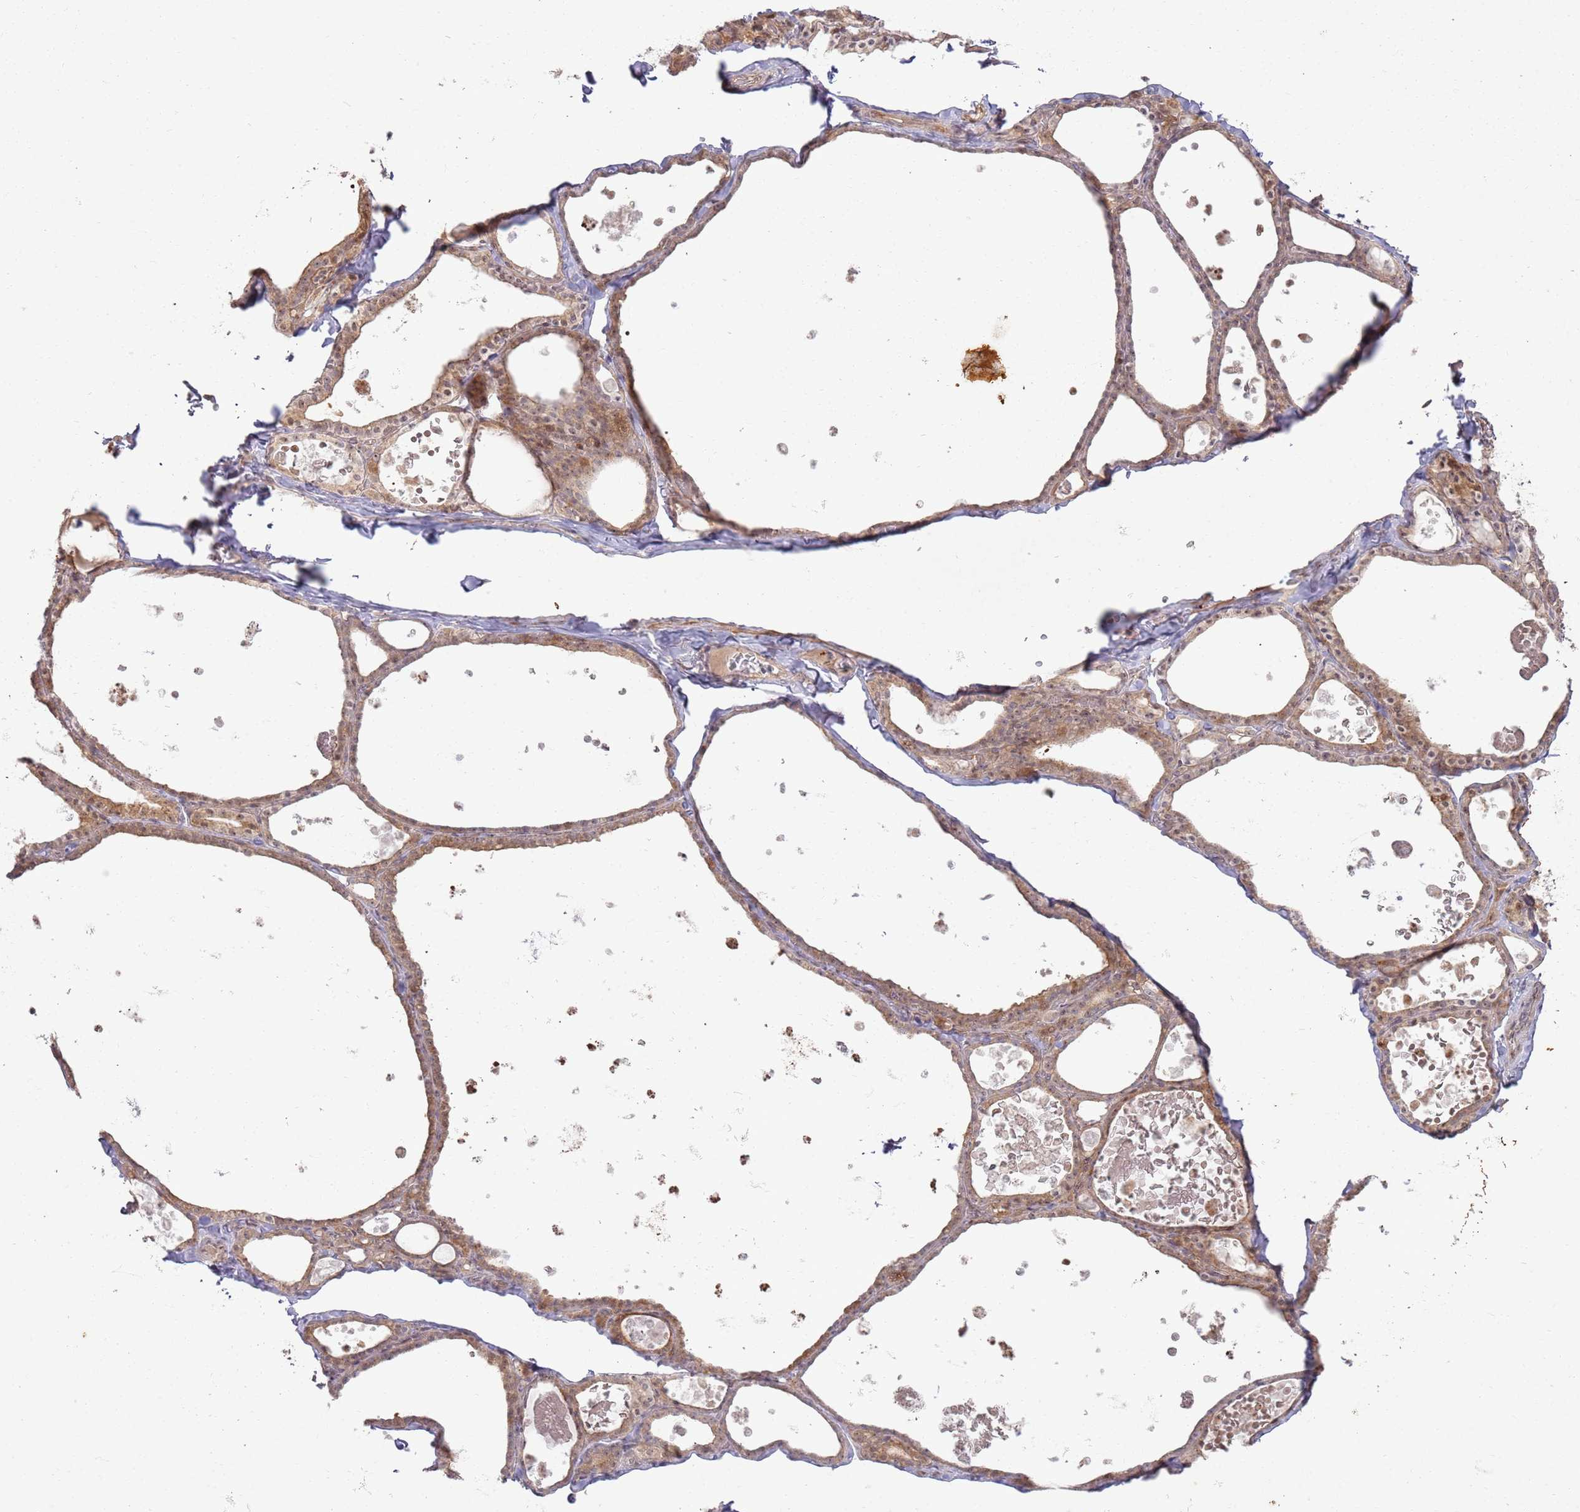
{"staining": {"intensity": "moderate", "quantity": "25%-75%", "location": "cytoplasmic/membranous,nuclear"}, "tissue": "thyroid gland", "cell_type": "Glandular cells", "image_type": "normal", "snomed": [{"axis": "morphology", "description": "Normal tissue, NOS"}, {"axis": "topography", "description": "Thyroid gland"}], "caption": "The micrograph demonstrates staining of normal thyroid gland, revealing moderate cytoplasmic/membranous,nuclear protein expression (brown color) within glandular cells.", "gene": "CNPY1", "patient": {"sex": "male", "age": 56}}